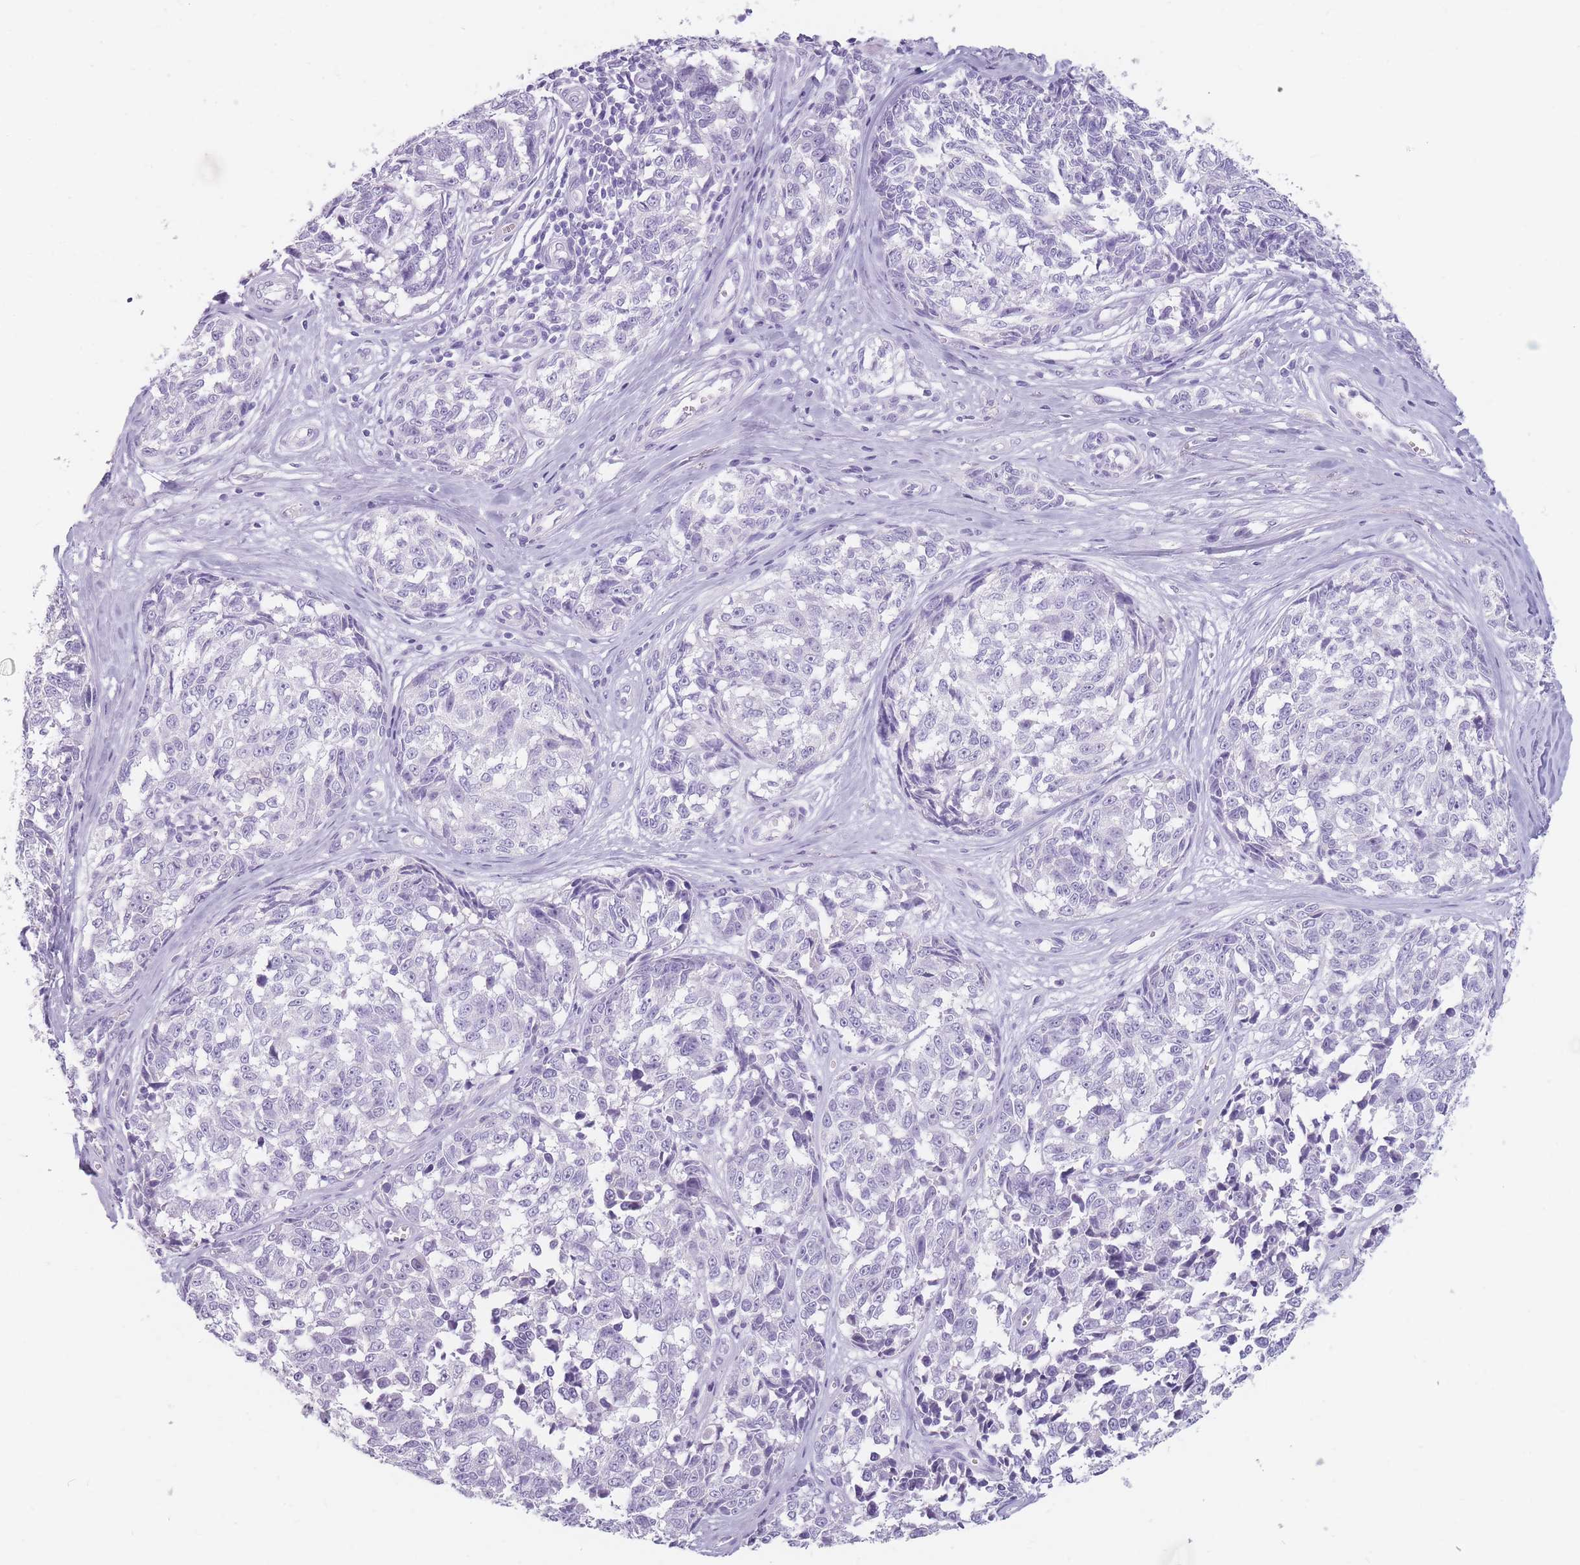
{"staining": {"intensity": "negative", "quantity": "none", "location": "none"}, "tissue": "melanoma", "cell_type": "Tumor cells", "image_type": "cancer", "snomed": [{"axis": "morphology", "description": "Normal tissue, NOS"}, {"axis": "morphology", "description": "Malignant melanoma, NOS"}, {"axis": "topography", "description": "Skin"}], "caption": "This is an IHC histopathology image of malignant melanoma. There is no staining in tumor cells.", "gene": "CCNO", "patient": {"sex": "female", "age": 64}}